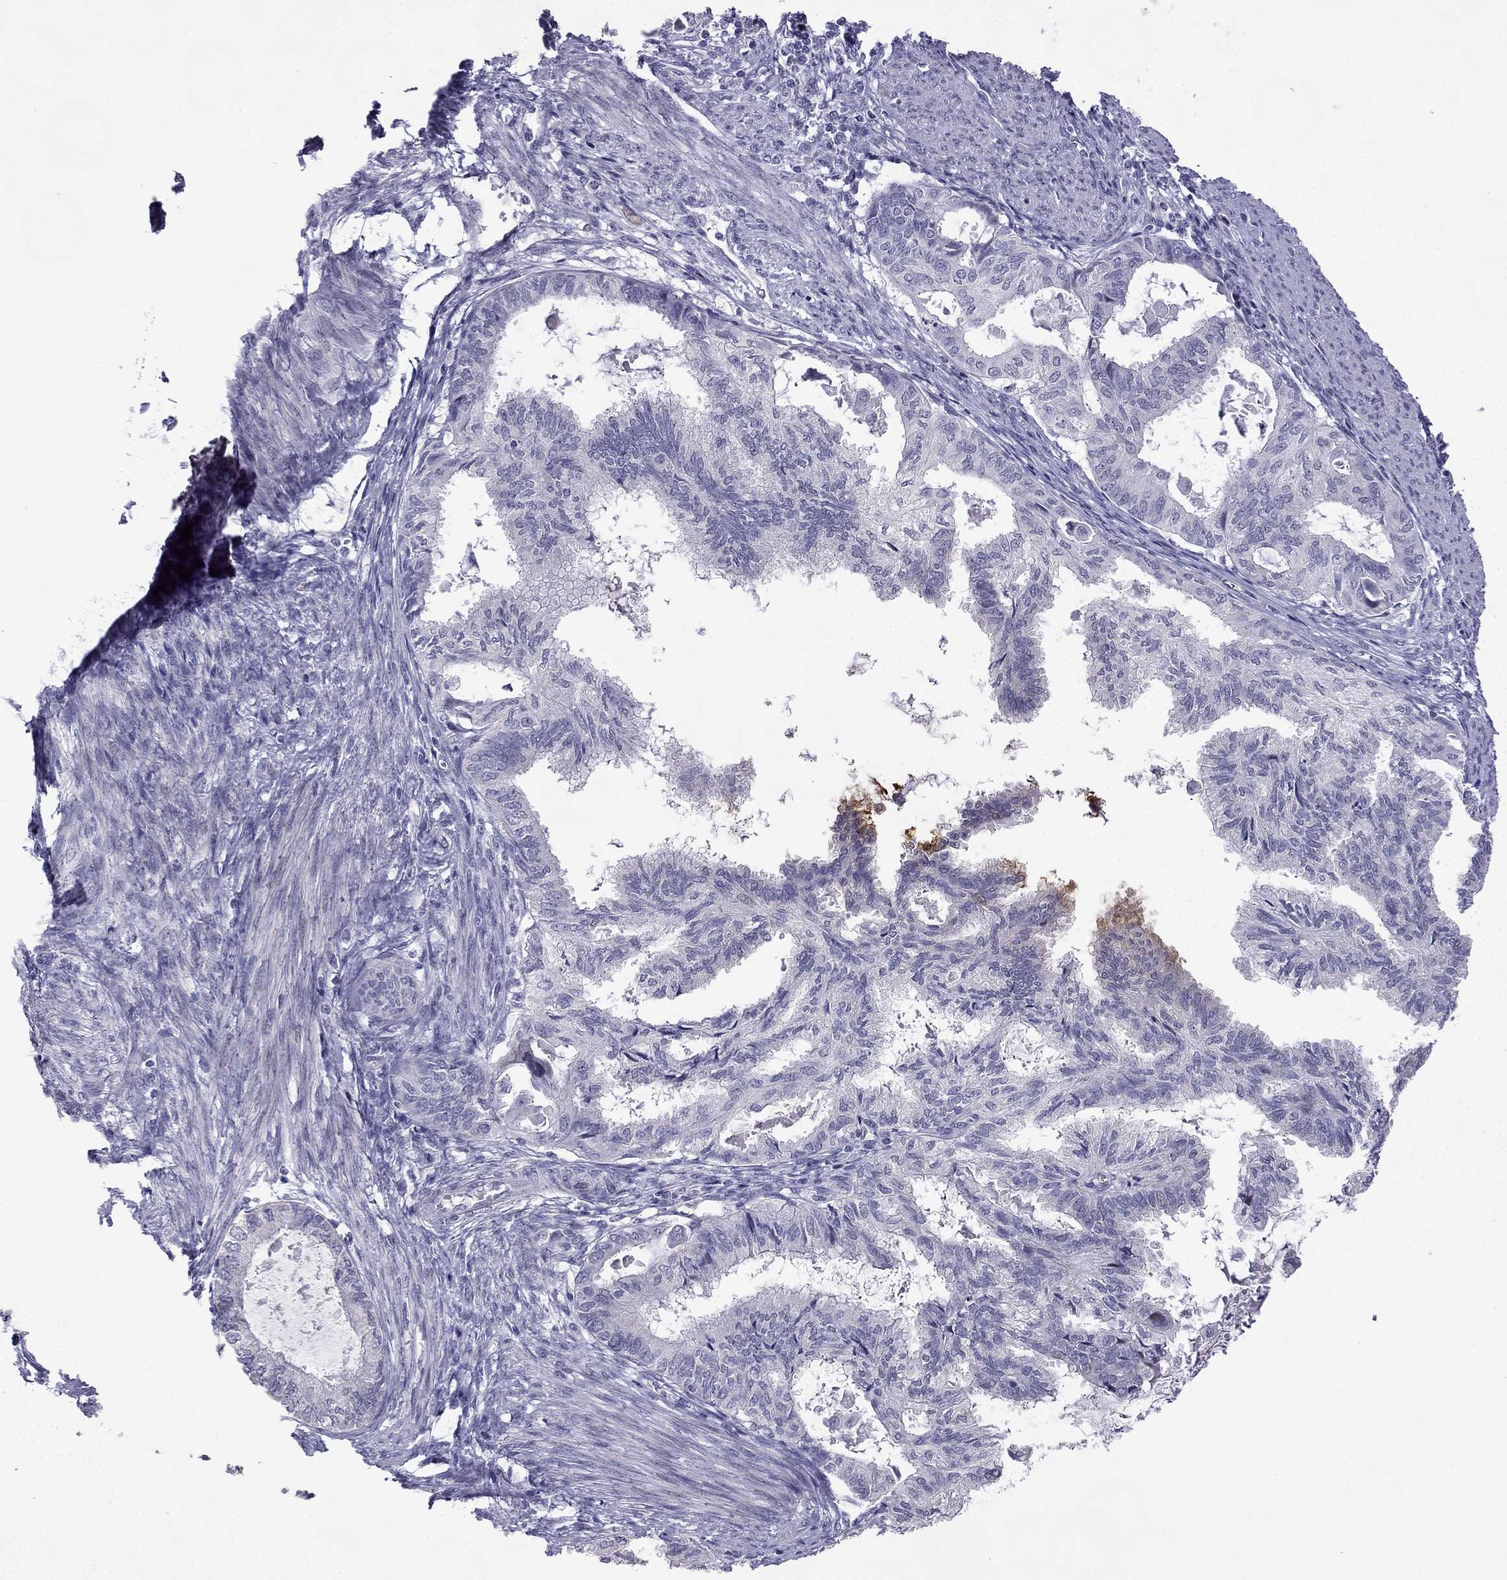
{"staining": {"intensity": "negative", "quantity": "none", "location": "none"}, "tissue": "endometrial cancer", "cell_type": "Tumor cells", "image_type": "cancer", "snomed": [{"axis": "morphology", "description": "Adenocarcinoma, NOS"}, {"axis": "topography", "description": "Endometrium"}], "caption": "Human endometrial adenocarcinoma stained for a protein using immunohistochemistry (IHC) exhibits no staining in tumor cells.", "gene": "CFAP70", "patient": {"sex": "female", "age": 86}}